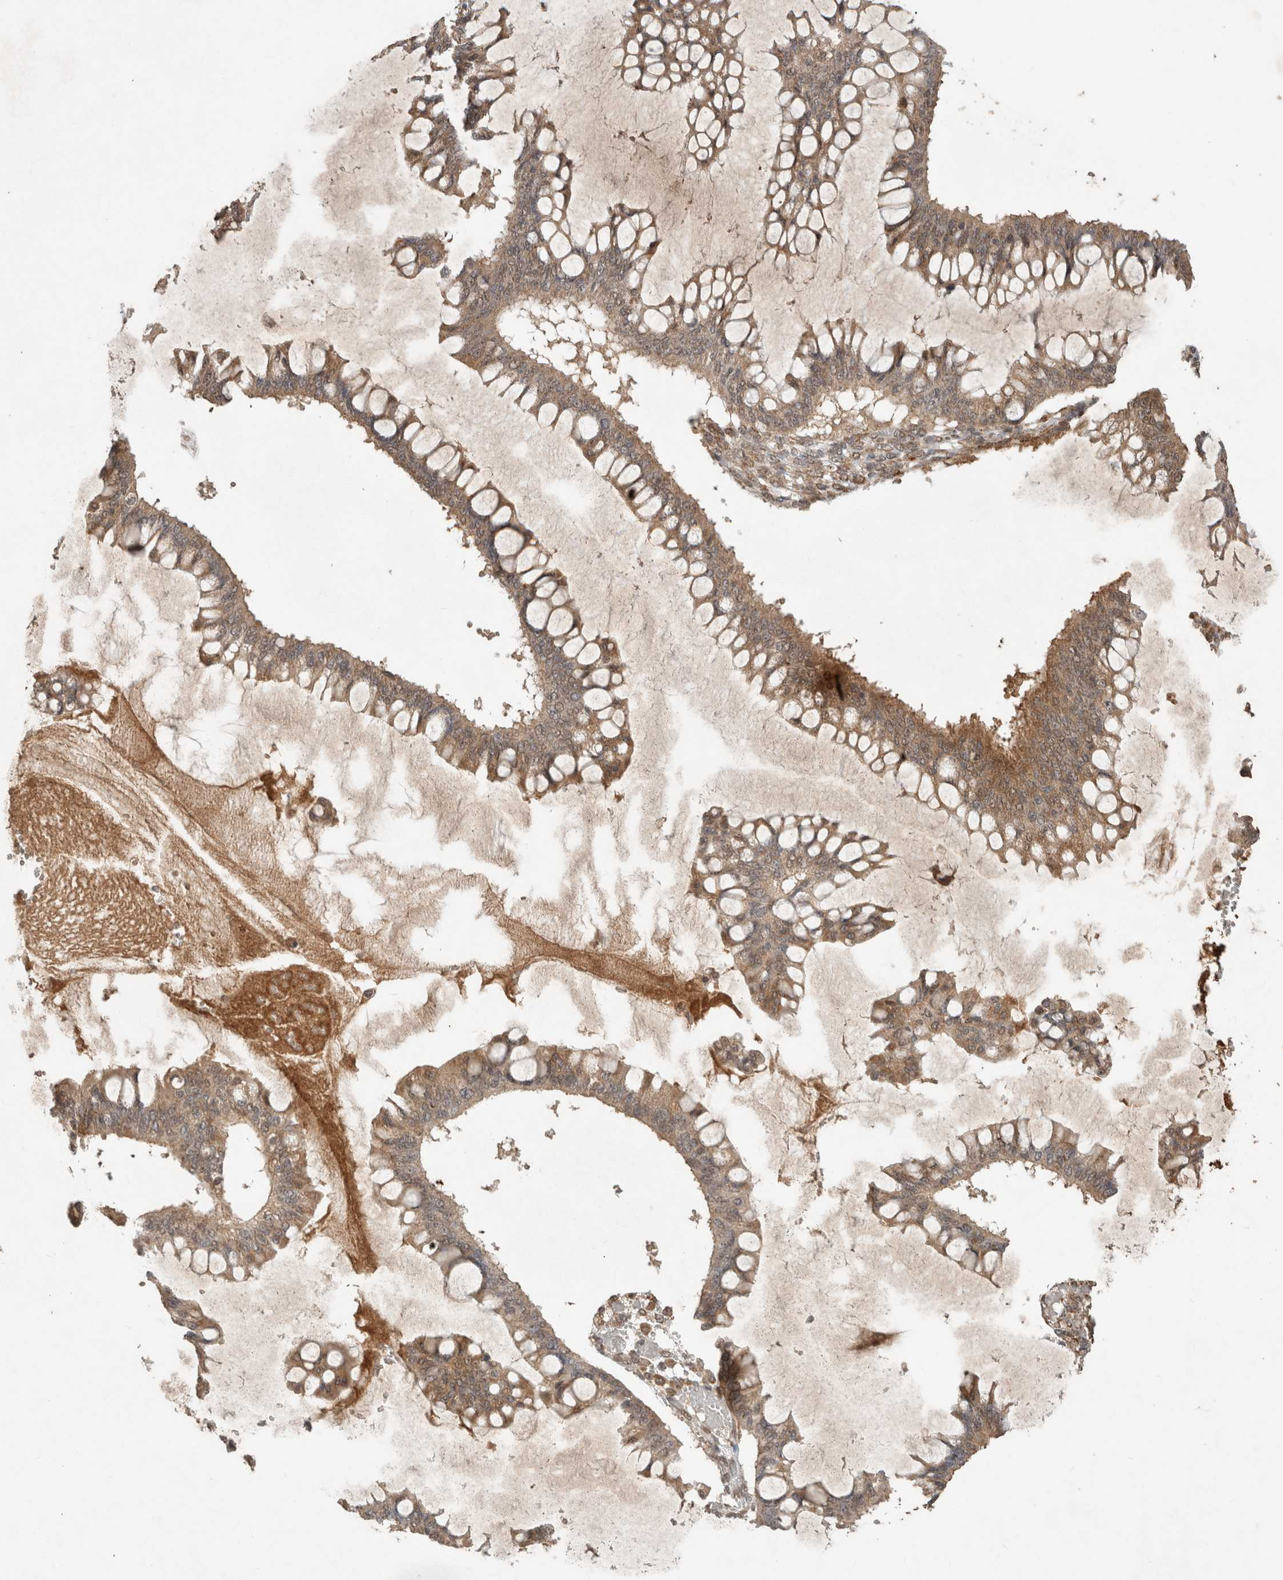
{"staining": {"intensity": "moderate", "quantity": ">75%", "location": "cytoplasmic/membranous"}, "tissue": "ovarian cancer", "cell_type": "Tumor cells", "image_type": "cancer", "snomed": [{"axis": "morphology", "description": "Cystadenocarcinoma, mucinous, NOS"}, {"axis": "topography", "description": "Ovary"}], "caption": "Ovarian mucinous cystadenocarcinoma tissue demonstrates moderate cytoplasmic/membranous expression in approximately >75% of tumor cells, visualized by immunohistochemistry.", "gene": "FAM3A", "patient": {"sex": "female", "age": 73}}